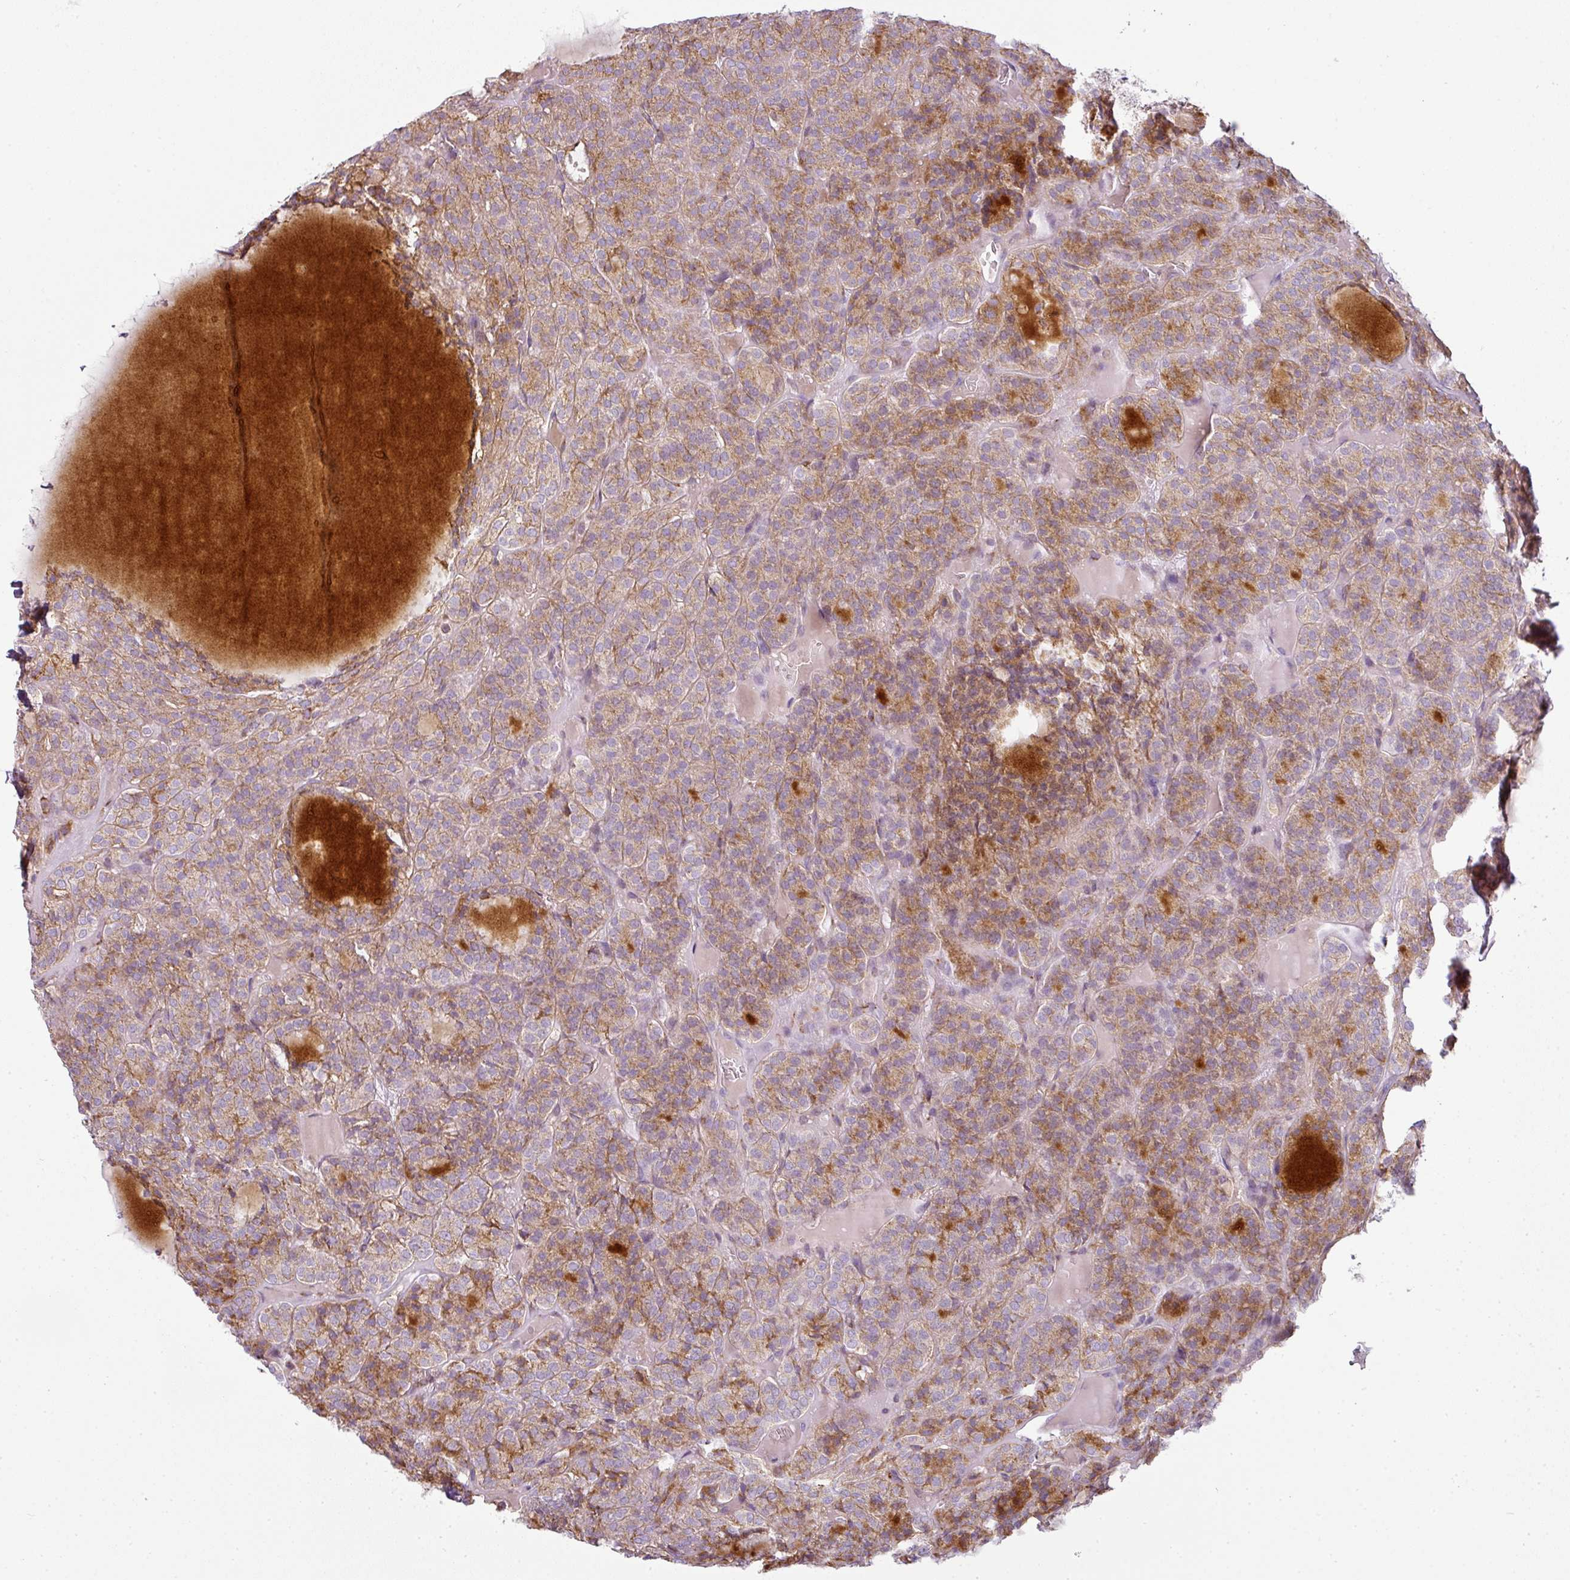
{"staining": {"intensity": "moderate", "quantity": "25%-75%", "location": "cytoplasmic/membranous"}, "tissue": "thyroid cancer", "cell_type": "Tumor cells", "image_type": "cancer", "snomed": [{"axis": "morphology", "description": "Follicular adenoma carcinoma, NOS"}, {"axis": "topography", "description": "Thyroid gland"}], "caption": "Immunohistochemistry (IHC) (DAB) staining of thyroid follicular adenoma carcinoma exhibits moderate cytoplasmic/membranous protein staining in approximately 25%-75% of tumor cells.", "gene": "ANKRD18A", "patient": {"sex": "female", "age": 63}}